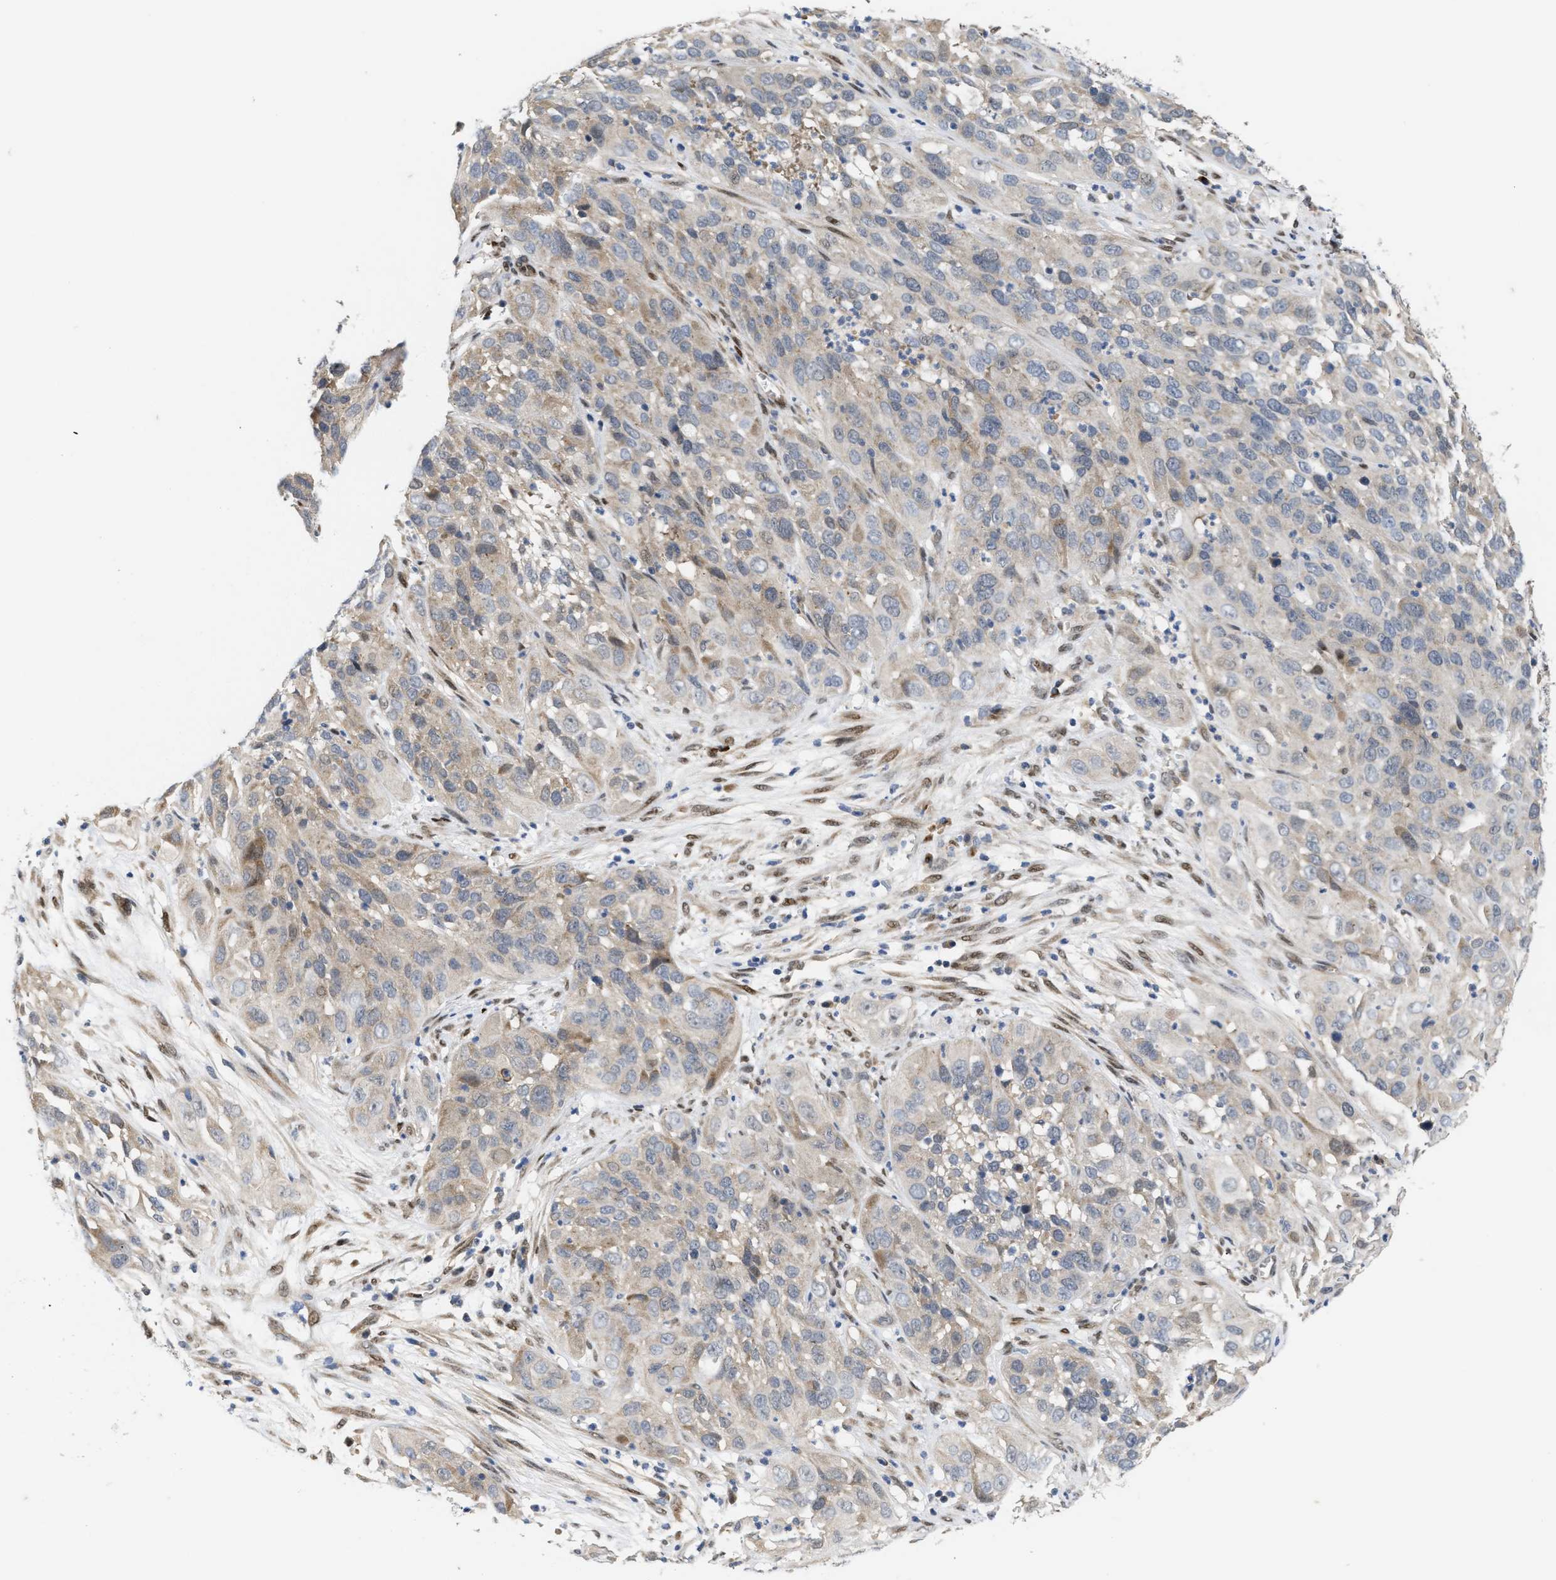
{"staining": {"intensity": "negative", "quantity": "none", "location": "none"}, "tissue": "cervical cancer", "cell_type": "Tumor cells", "image_type": "cancer", "snomed": [{"axis": "morphology", "description": "Squamous cell carcinoma, NOS"}, {"axis": "topography", "description": "Cervix"}], "caption": "Tumor cells are negative for protein expression in human squamous cell carcinoma (cervical). Nuclei are stained in blue.", "gene": "TCF4", "patient": {"sex": "female", "age": 32}}